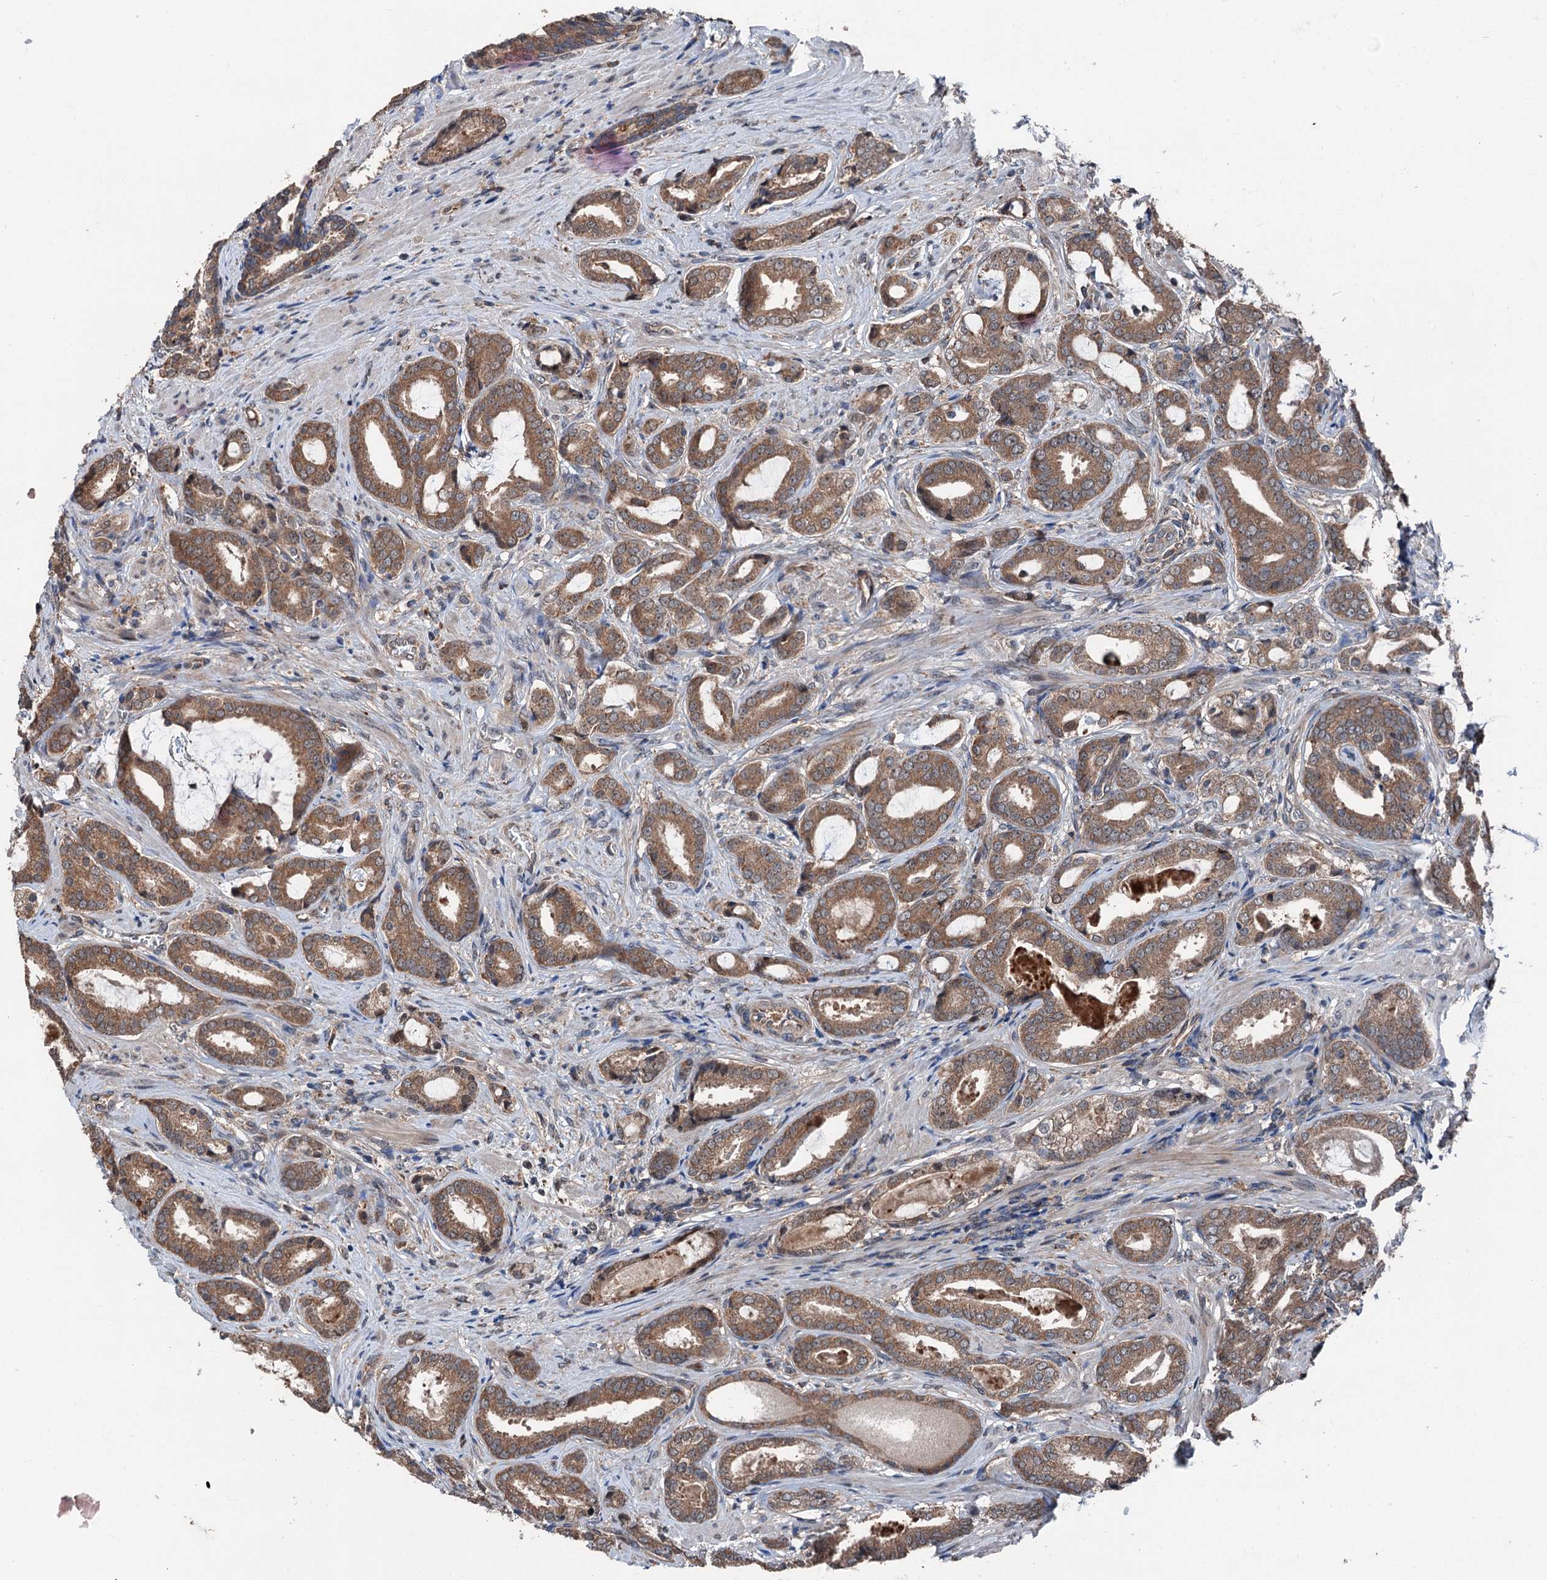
{"staining": {"intensity": "moderate", "quantity": ">75%", "location": "cytoplasmic/membranous"}, "tissue": "prostate cancer", "cell_type": "Tumor cells", "image_type": "cancer", "snomed": [{"axis": "morphology", "description": "Adenocarcinoma, High grade"}, {"axis": "topography", "description": "Prostate"}], "caption": "A photomicrograph of human prostate cancer stained for a protein exhibits moderate cytoplasmic/membranous brown staining in tumor cells.", "gene": "PSMD13", "patient": {"sex": "male", "age": 60}}